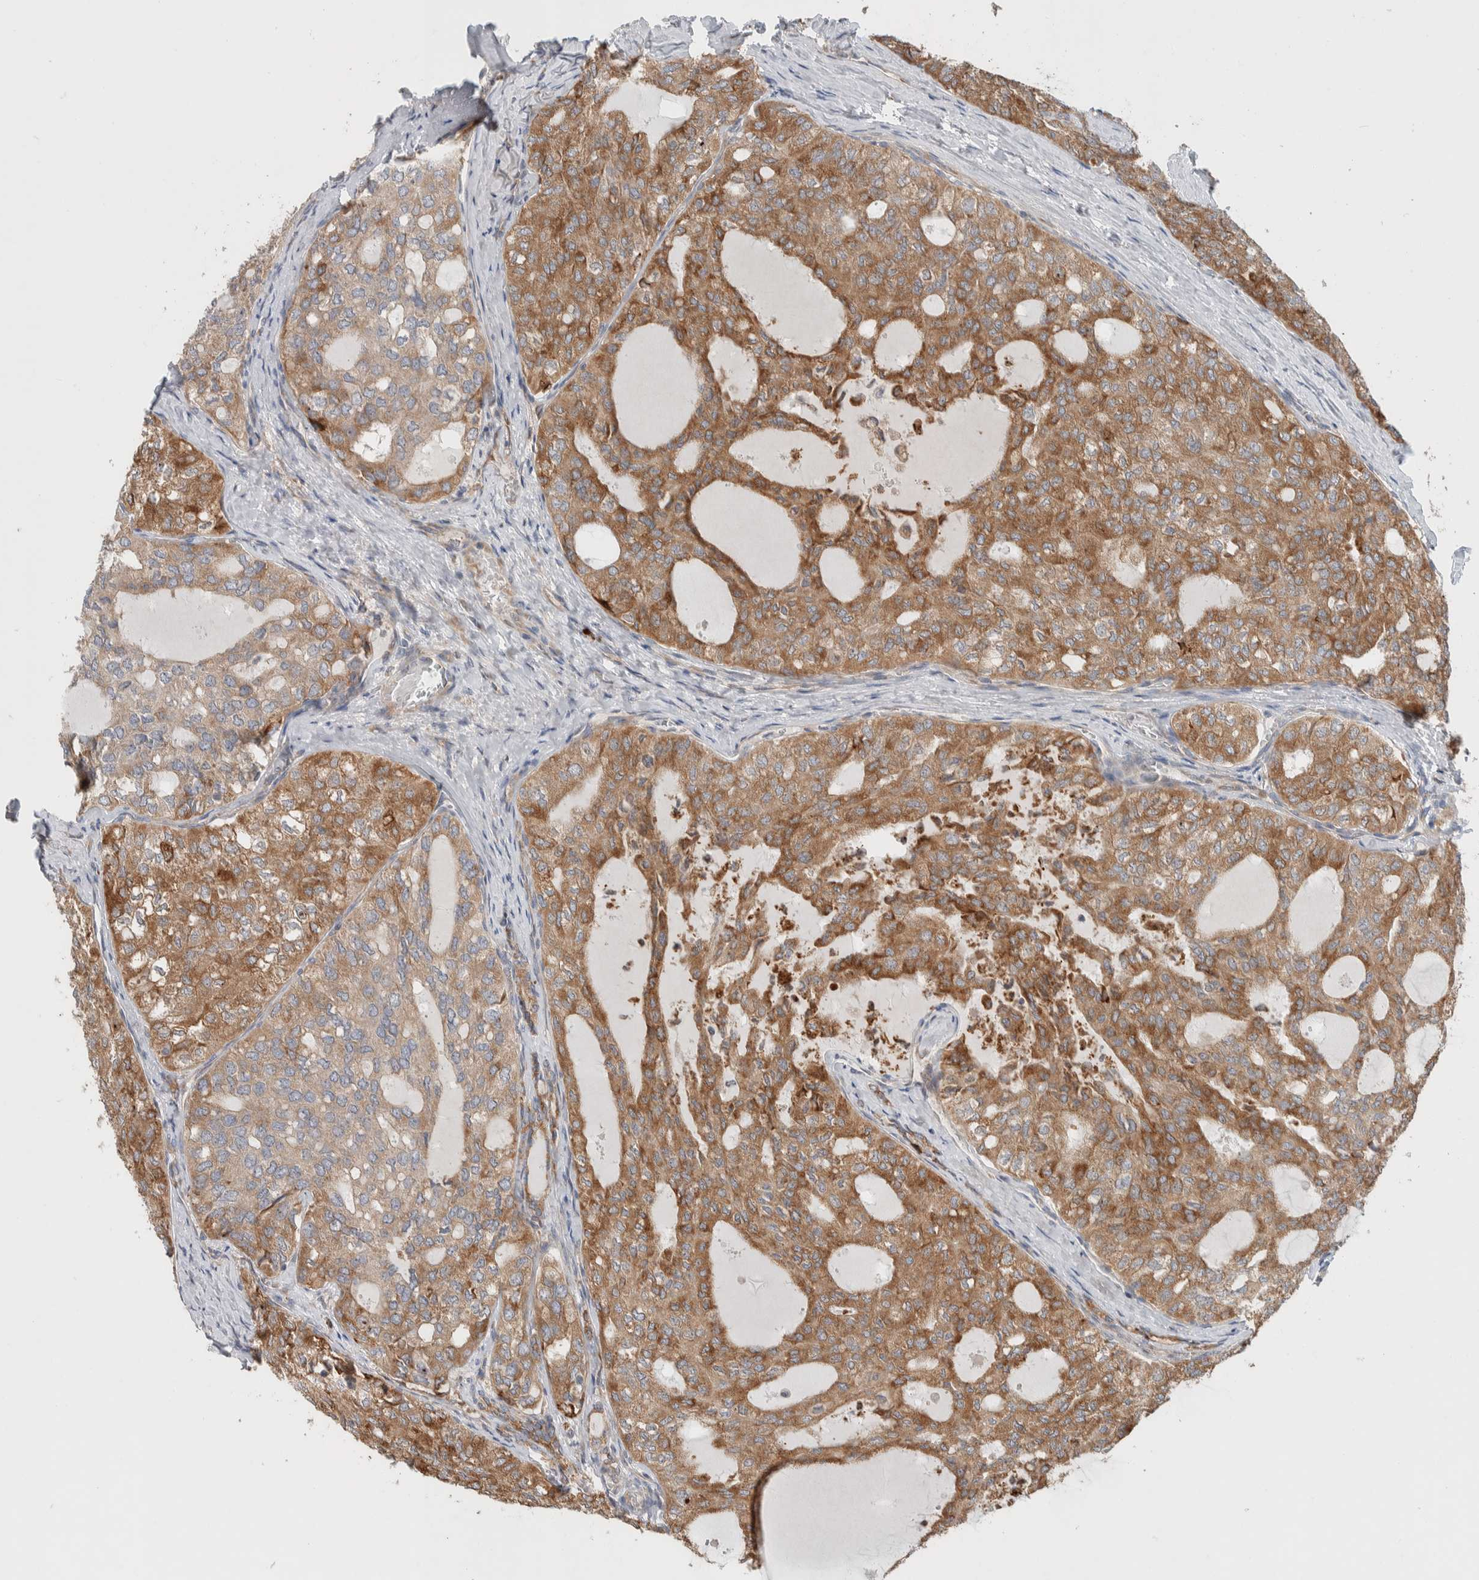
{"staining": {"intensity": "moderate", "quantity": ">75%", "location": "cytoplasmic/membranous"}, "tissue": "thyroid cancer", "cell_type": "Tumor cells", "image_type": "cancer", "snomed": [{"axis": "morphology", "description": "Follicular adenoma carcinoma, NOS"}, {"axis": "topography", "description": "Thyroid gland"}], "caption": "This image displays immunohistochemistry (IHC) staining of human thyroid cancer (follicular adenoma carcinoma), with medium moderate cytoplasmic/membranous expression in approximately >75% of tumor cells.", "gene": "ADCY8", "patient": {"sex": "male", "age": 75}}